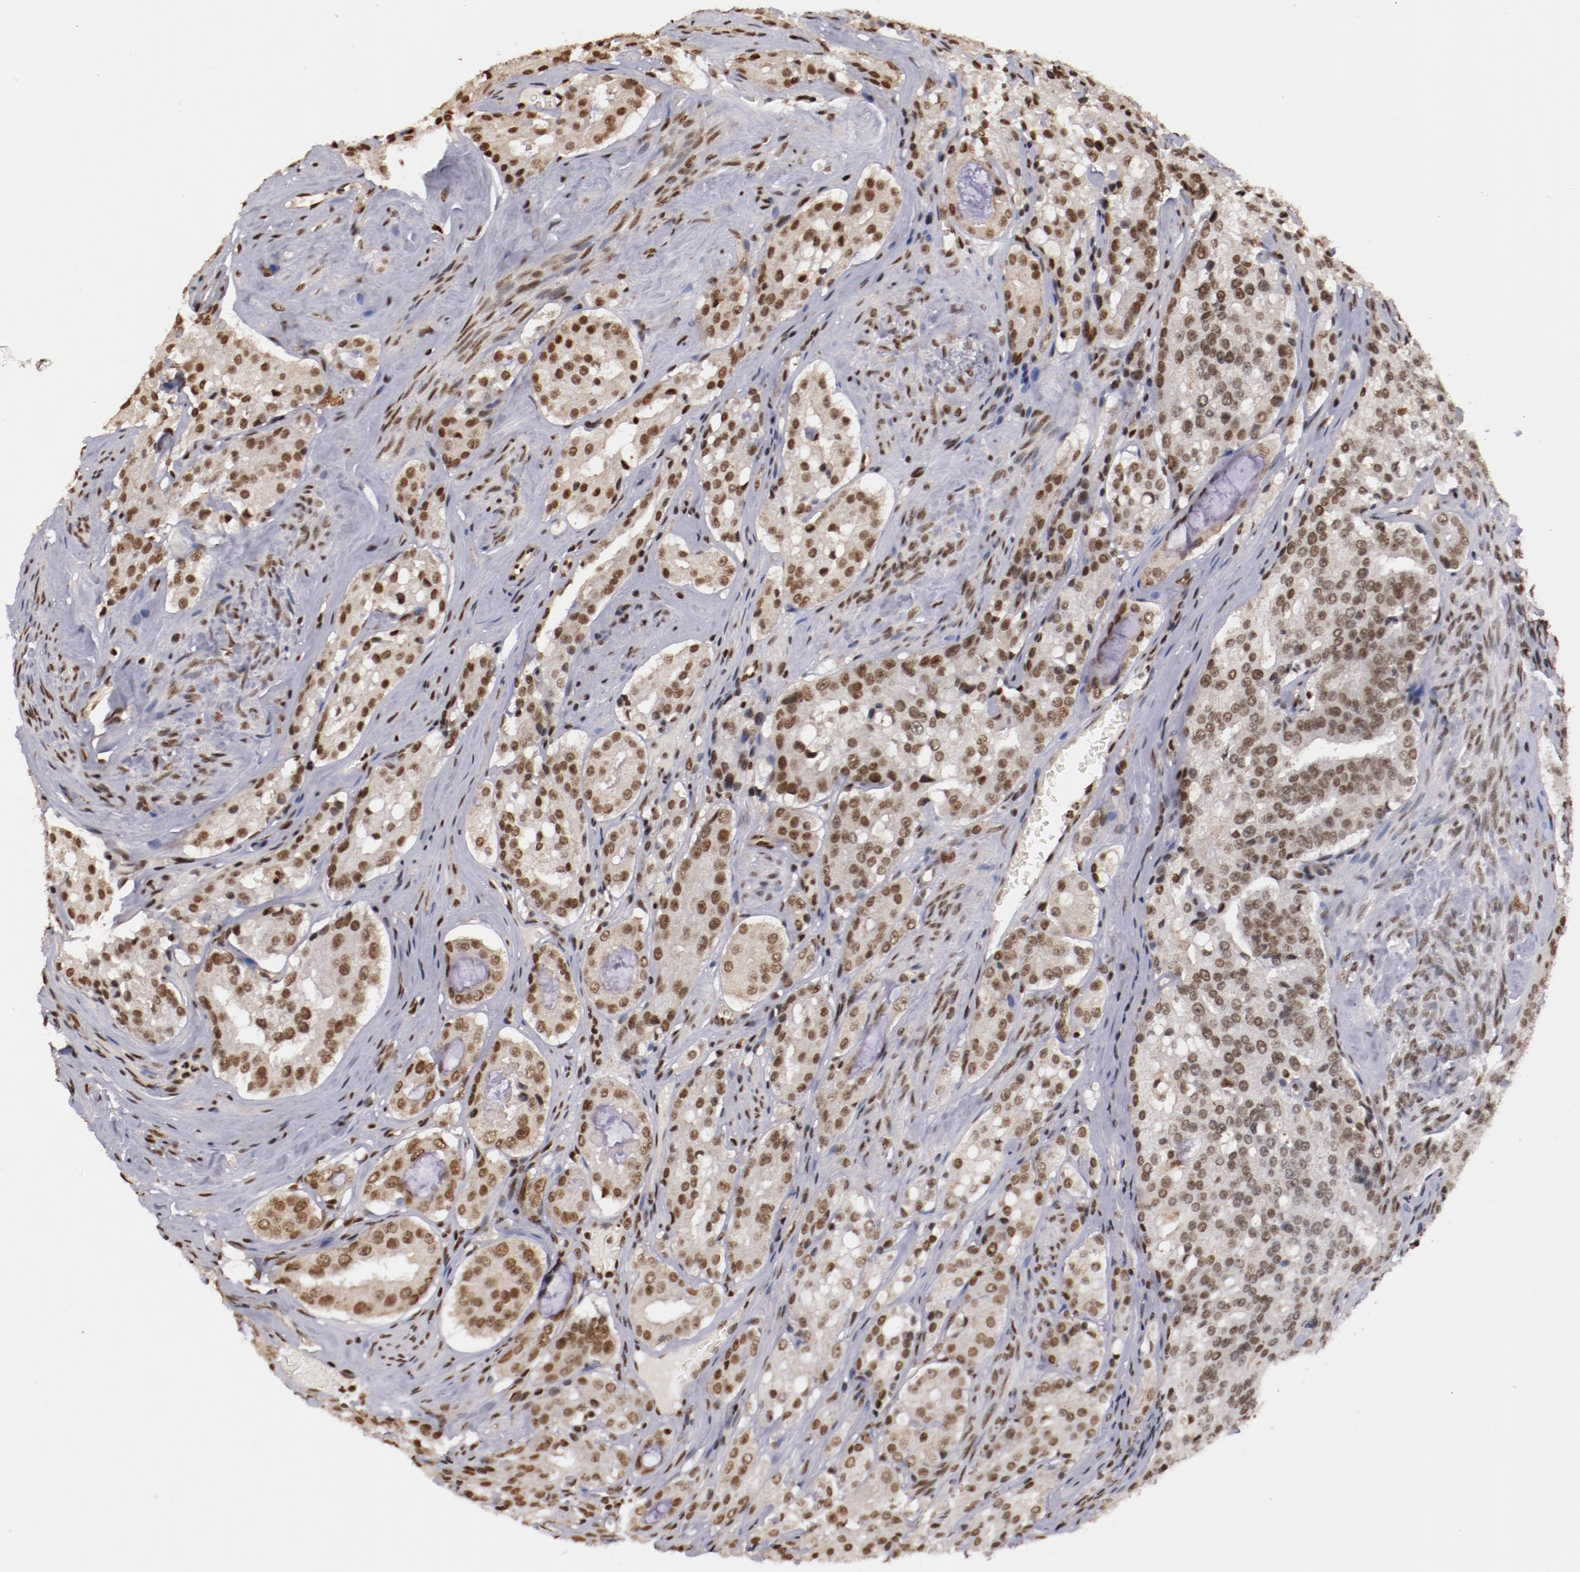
{"staining": {"intensity": "moderate", "quantity": ">75%", "location": "nuclear"}, "tissue": "prostate cancer", "cell_type": "Tumor cells", "image_type": "cancer", "snomed": [{"axis": "morphology", "description": "Adenocarcinoma, Medium grade"}, {"axis": "topography", "description": "Prostate"}], "caption": "A brown stain labels moderate nuclear expression of a protein in human prostate cancer (adenocarcinoma (medium-grade)) tumor cells. Using DAB (3,3'-diaminobenzidine) (brown) and hematoxylin (blue) stains, captured at high magnification using brightfield microscopy.", "gene": "STAG2", "patient": {"sex": "male", "age": 72}}